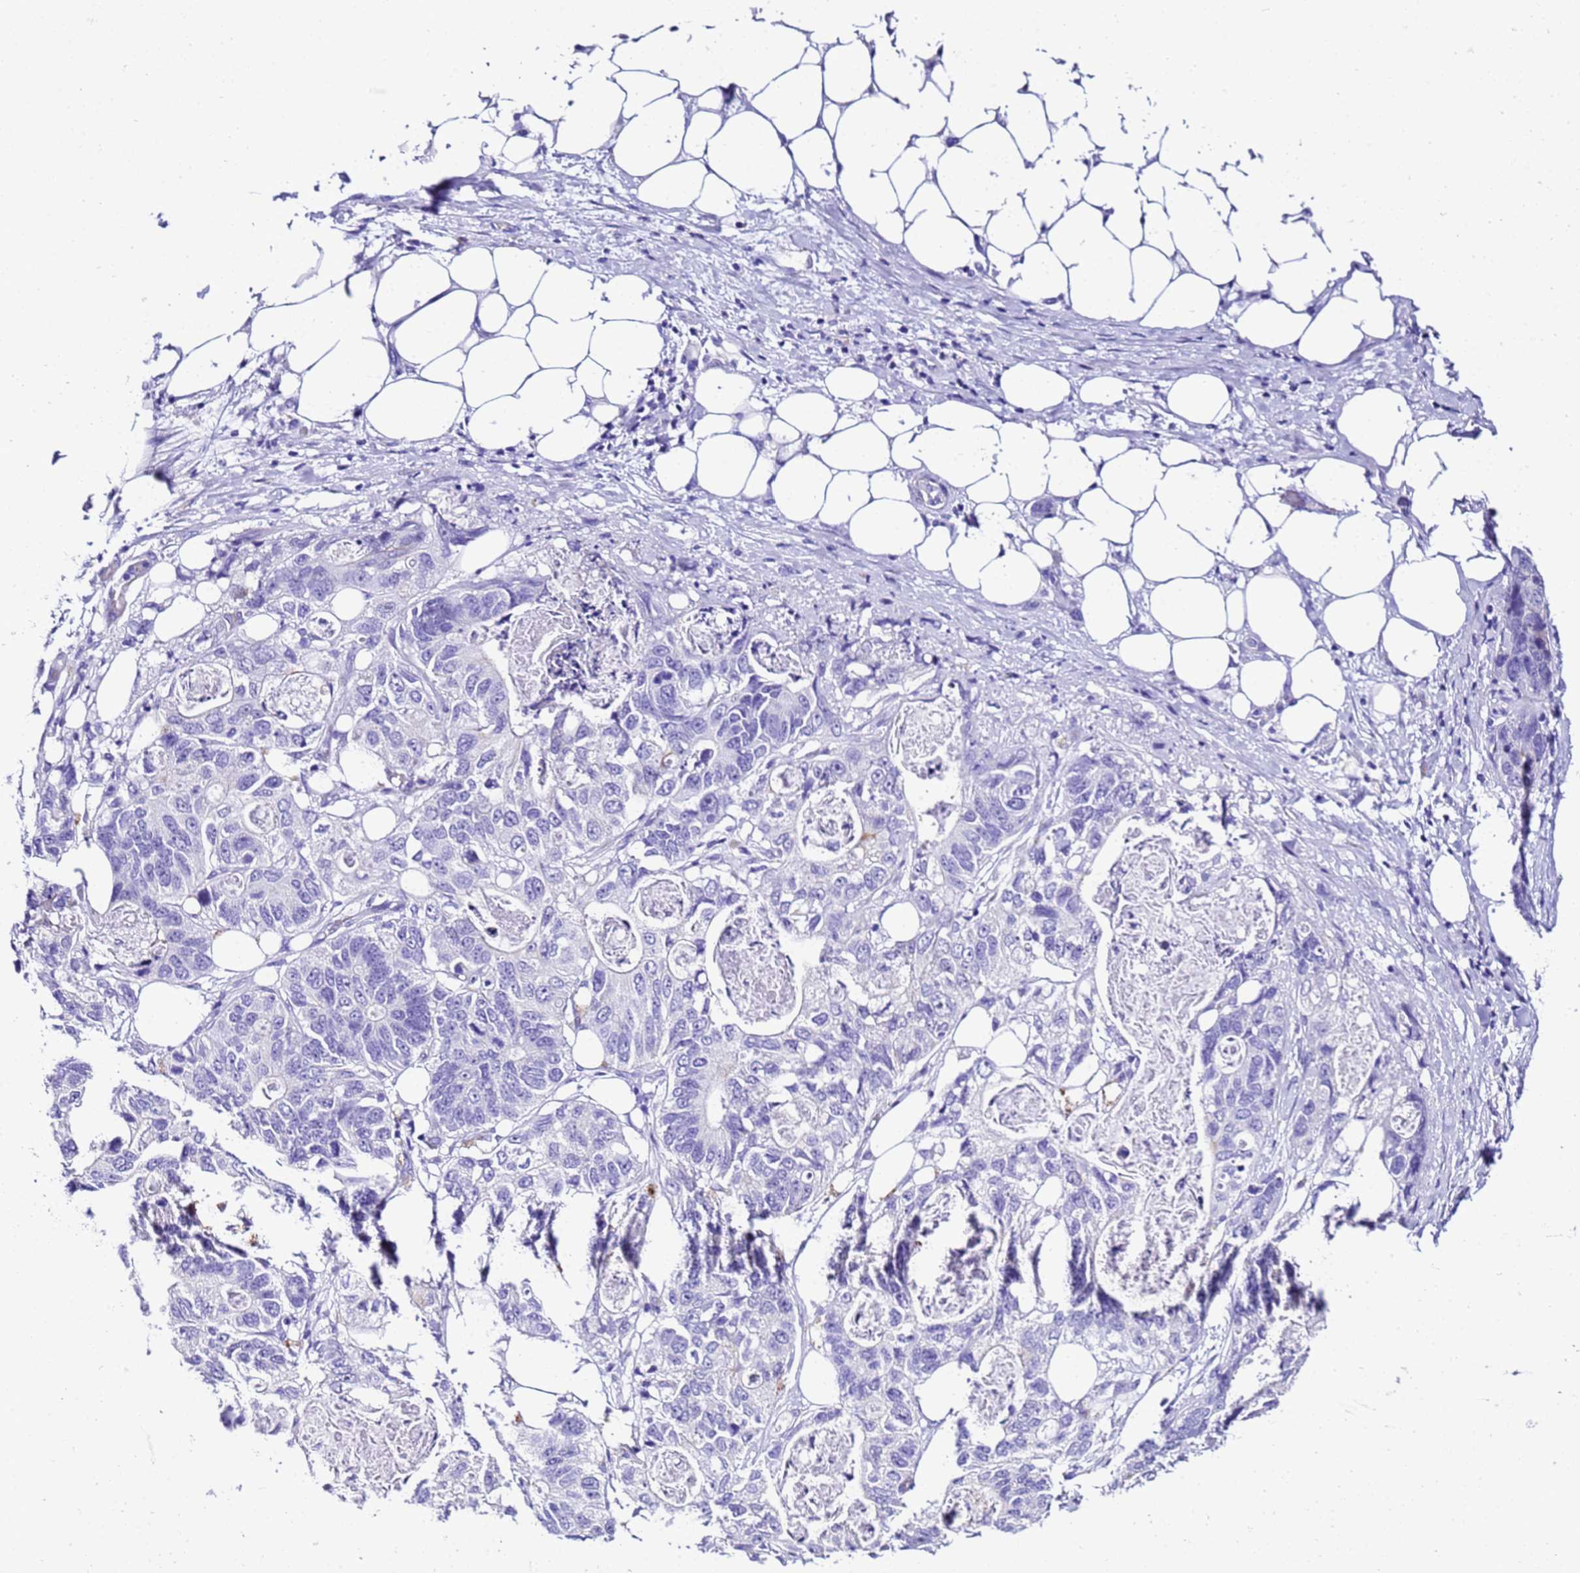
{"staining": {"intensity": "negative", "quantity": "none", "location": "none"}, "tissue": "stomach cancer", "cell_type": "Tumor cells", "image_type": "cancer", "snomed": [{"axis": "morphology", "description": "Adenocarcinoma, NOS"}, {"axis": "topography", "description": "Stomach"}], "caption": "IHC micrograph of stomach cancer (adenocarcinoma) stained for a protein (brown), which reveals no positivity in tumor cells. The staining is performed using DAB brown chromogen with nuclei counter-stained in using hematoxylin.", "gene": "ZNF417", "patient": {"sex": "female", "age": 89}}